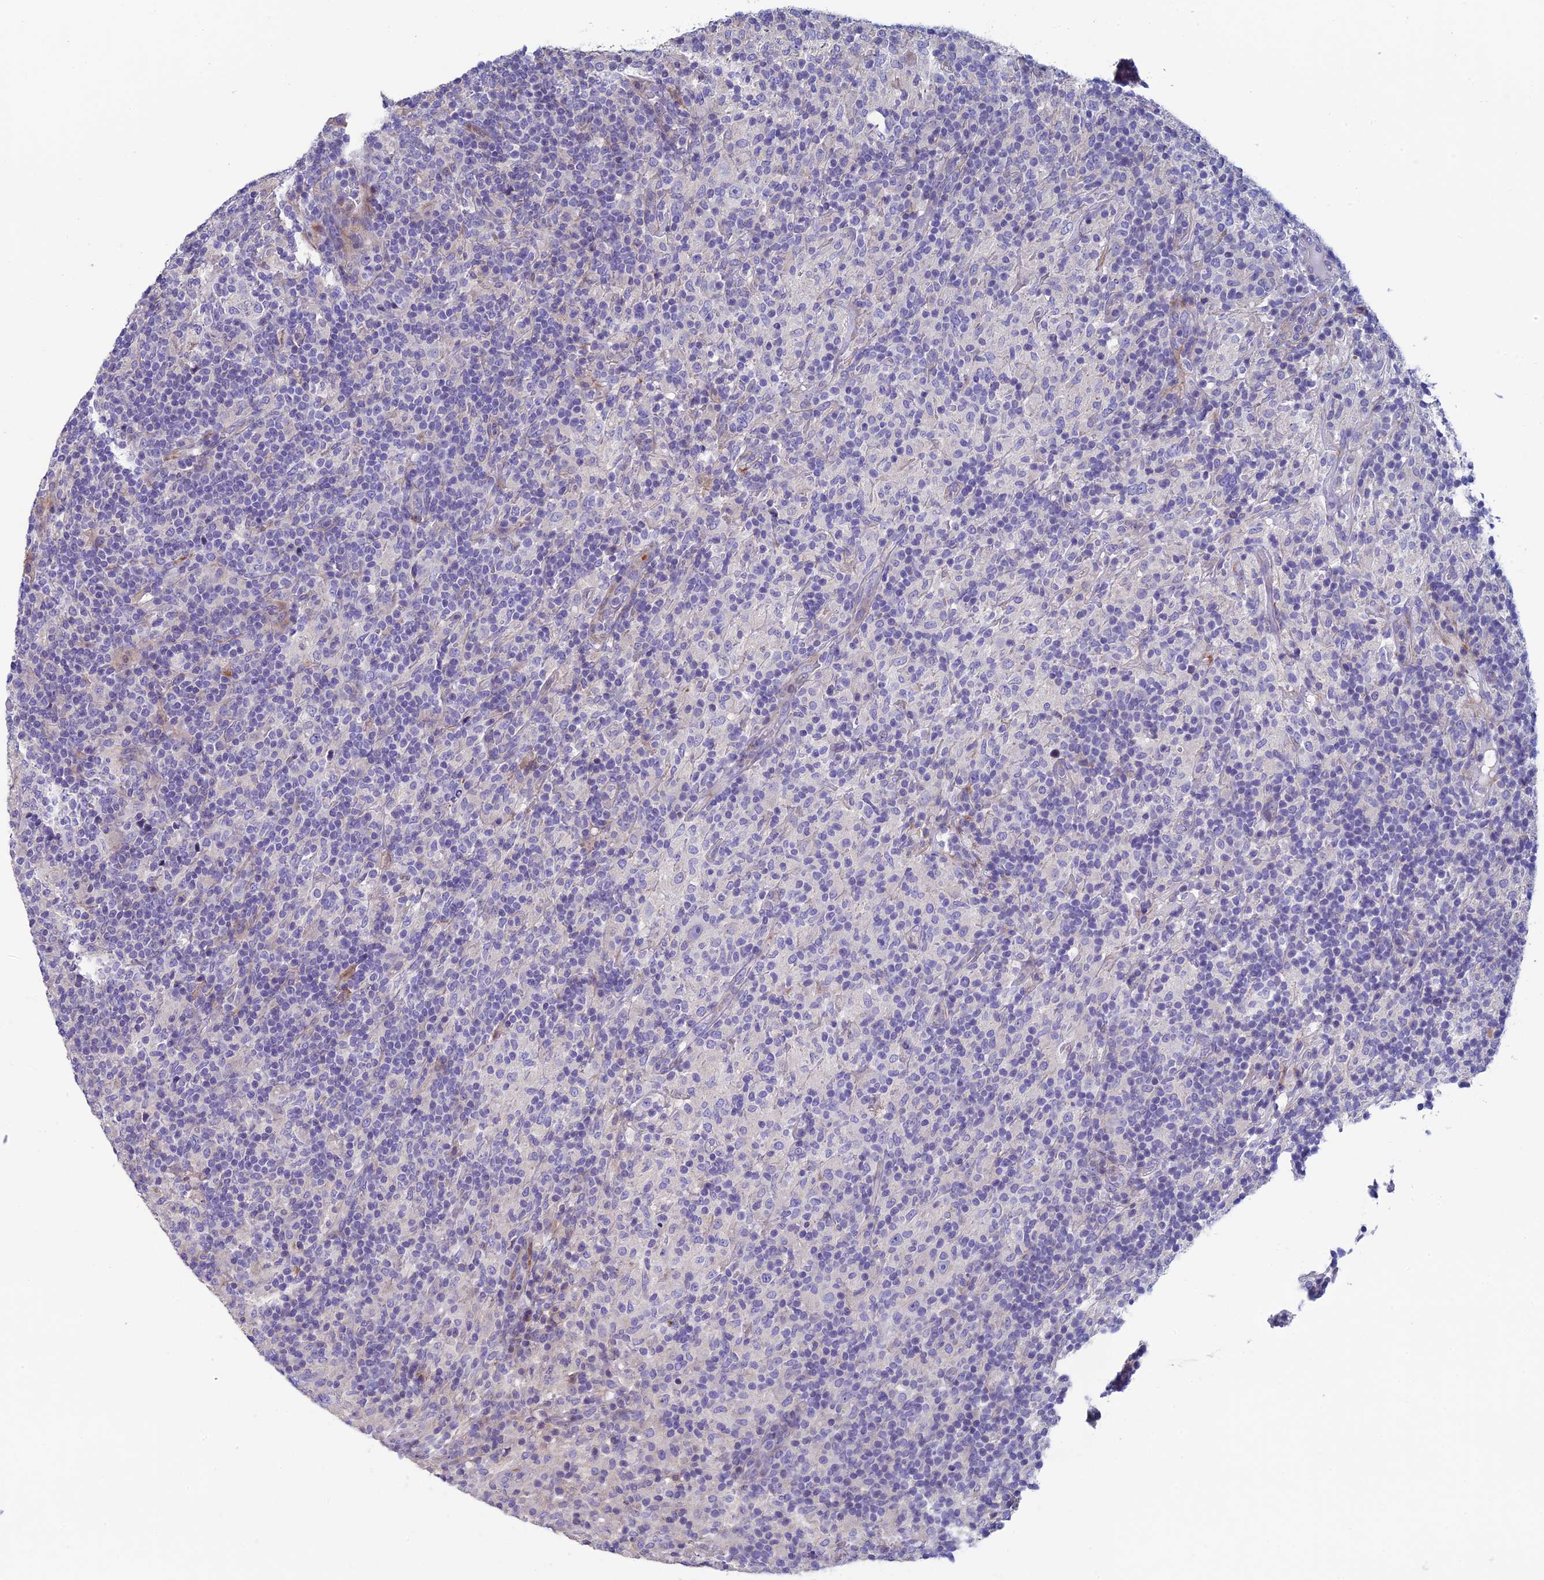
{"staining": {"intensity": "negative", "quantity": "none", "location": "none"}, "tissue": "lymphoma", "cell_type": "Tumor cells", "image_type": "cancer", "snomed": [{"axis": "morphology", "description": "Hodgkin's disease, NOS"}, {"axis": "topography", "description": "Lymph node"}], "caption": "Micrograph shows no protein expression in tumor cells of lymphoma tissue.", "gene": "FAM178B", "patient": {"sex": "male", "age": 70}}